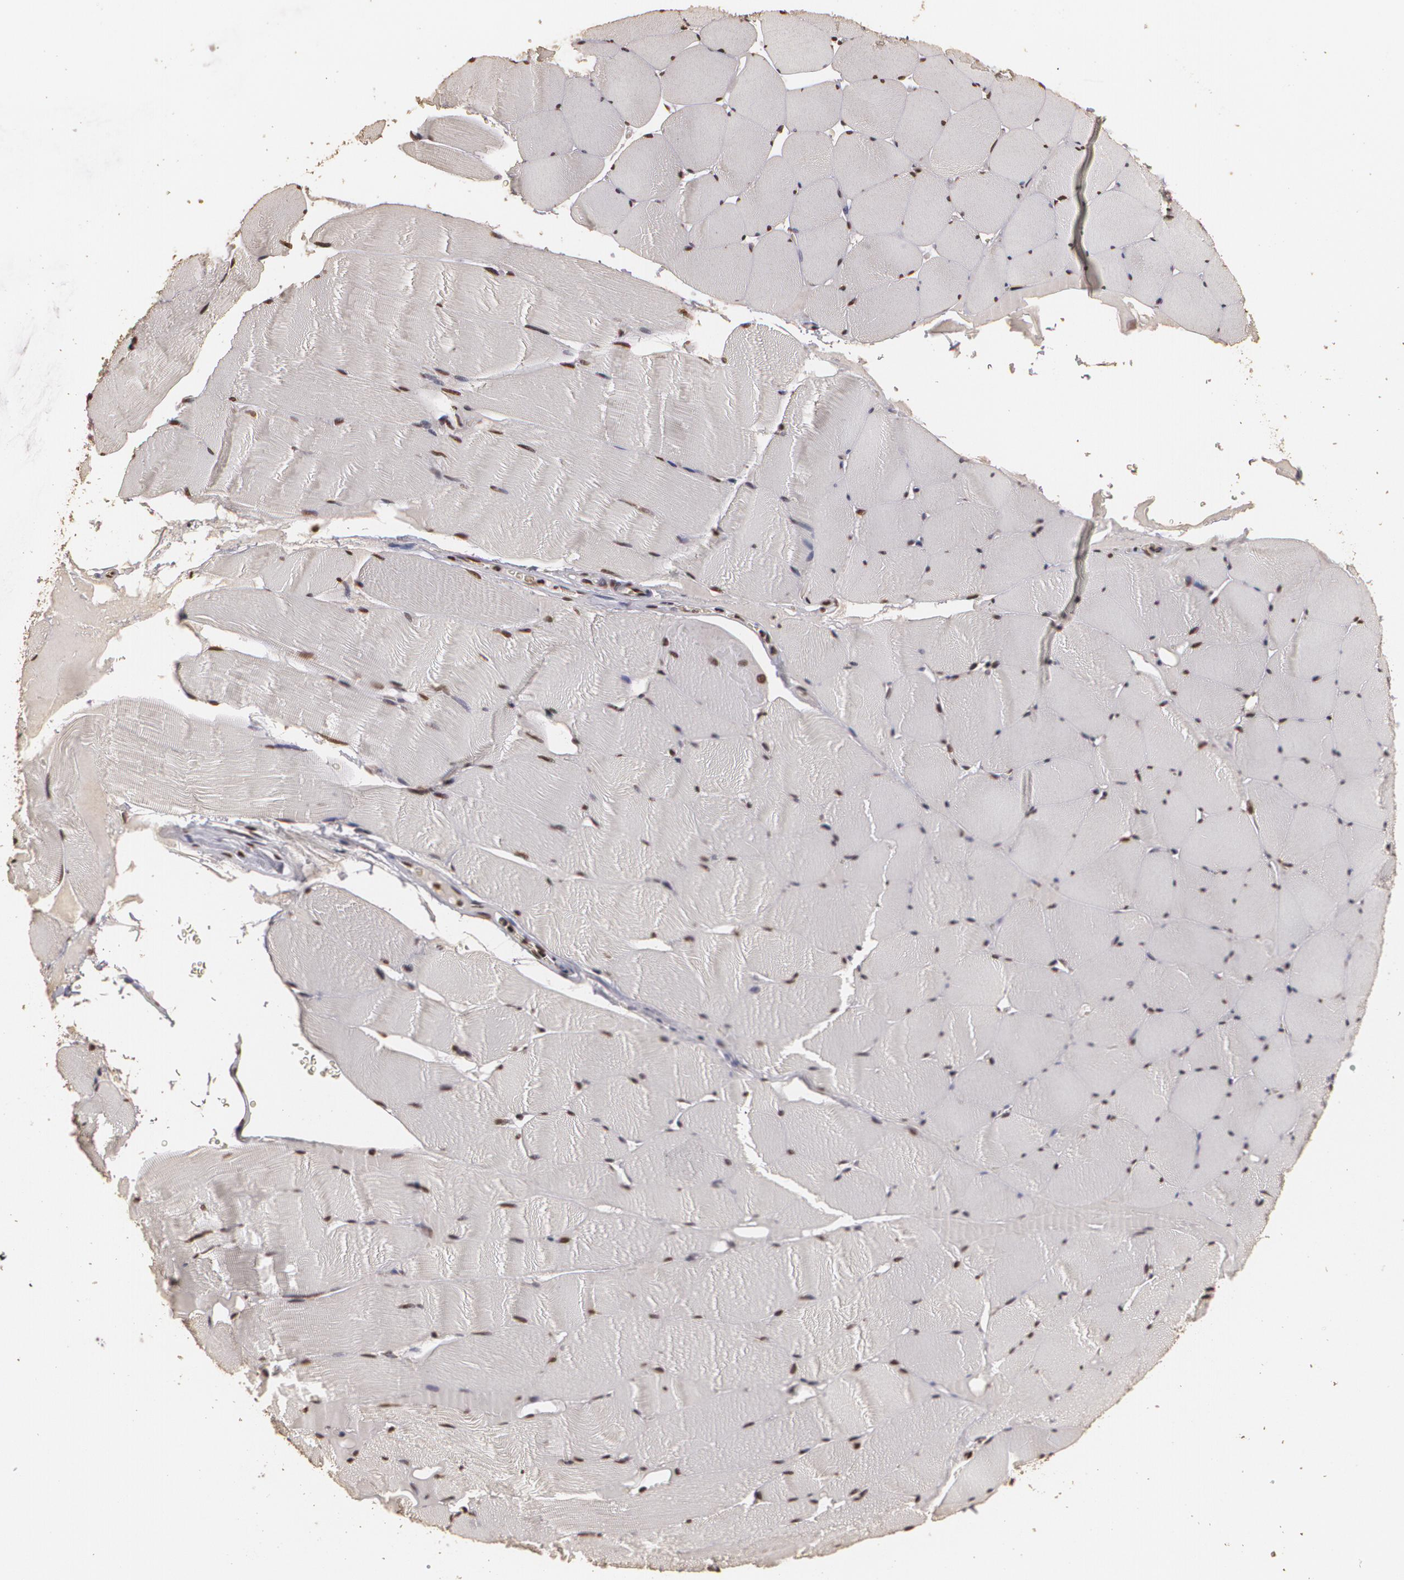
{"staining": {"intensity": "moderate", "quantity": ">75%", "location": "nuclear"}, "tissue": "skeletal muscle", "cell_type": "Myocytes", "image_type": "normal", "snomed": [{"axis": "morphology", "description": "Normal tissue, NOS"}, {"axis": "topography", "description": "Skeletal muscle"}], "caption": "High-power microscopy captured an IHC micrograph of unremarkable skeletal muscle, revealing moderate nuclear staining in approximately >75% of myocytes. Immunohistochemistry (ihc) stains the protein of interest in brown and the nuclei are stained blue.", "gene": "RCOR1", "patient": {"sex": "male", "age": 62}}